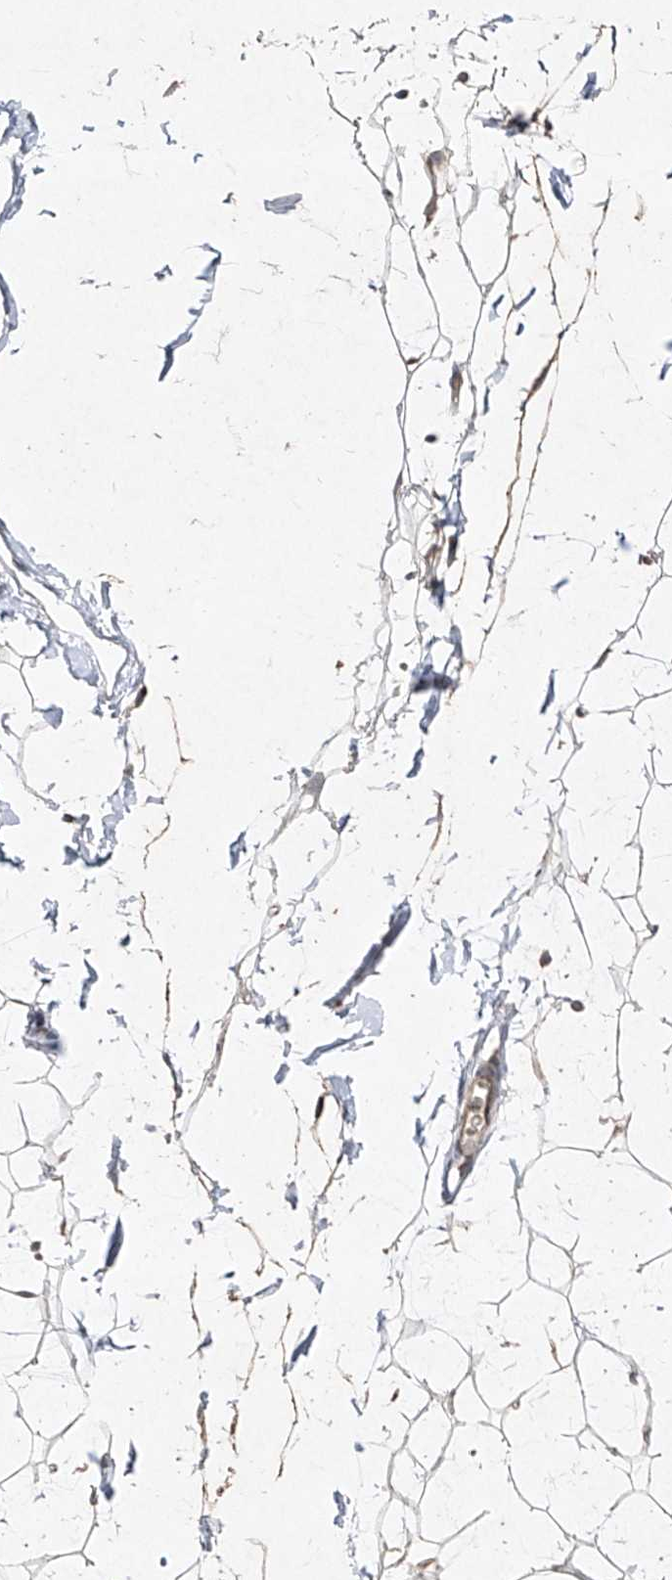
{"staining": {"intensity": "moderate", "quantity": "25%-75%", "location": "cytoplasmic/membranous"}, "tissue": "adipose tissue", "cell_type": "Adipocytes", "image_type": "normal", "snomed": [{"axis": "morphology", "description": "Normal tissue, NOS"}, {"axis": "topography", "description": "Breast"}], "caption": "The photomicrograph displays a brown stain indicating the presence of a protein in the cytoplasmic/membranous of adipocytes in adipose tissue. (brown staining indicates protein expression, while blue staining denotes nuclei).", "gene": "ABCD3", "patient": {"sex": "female", "age": 23}}